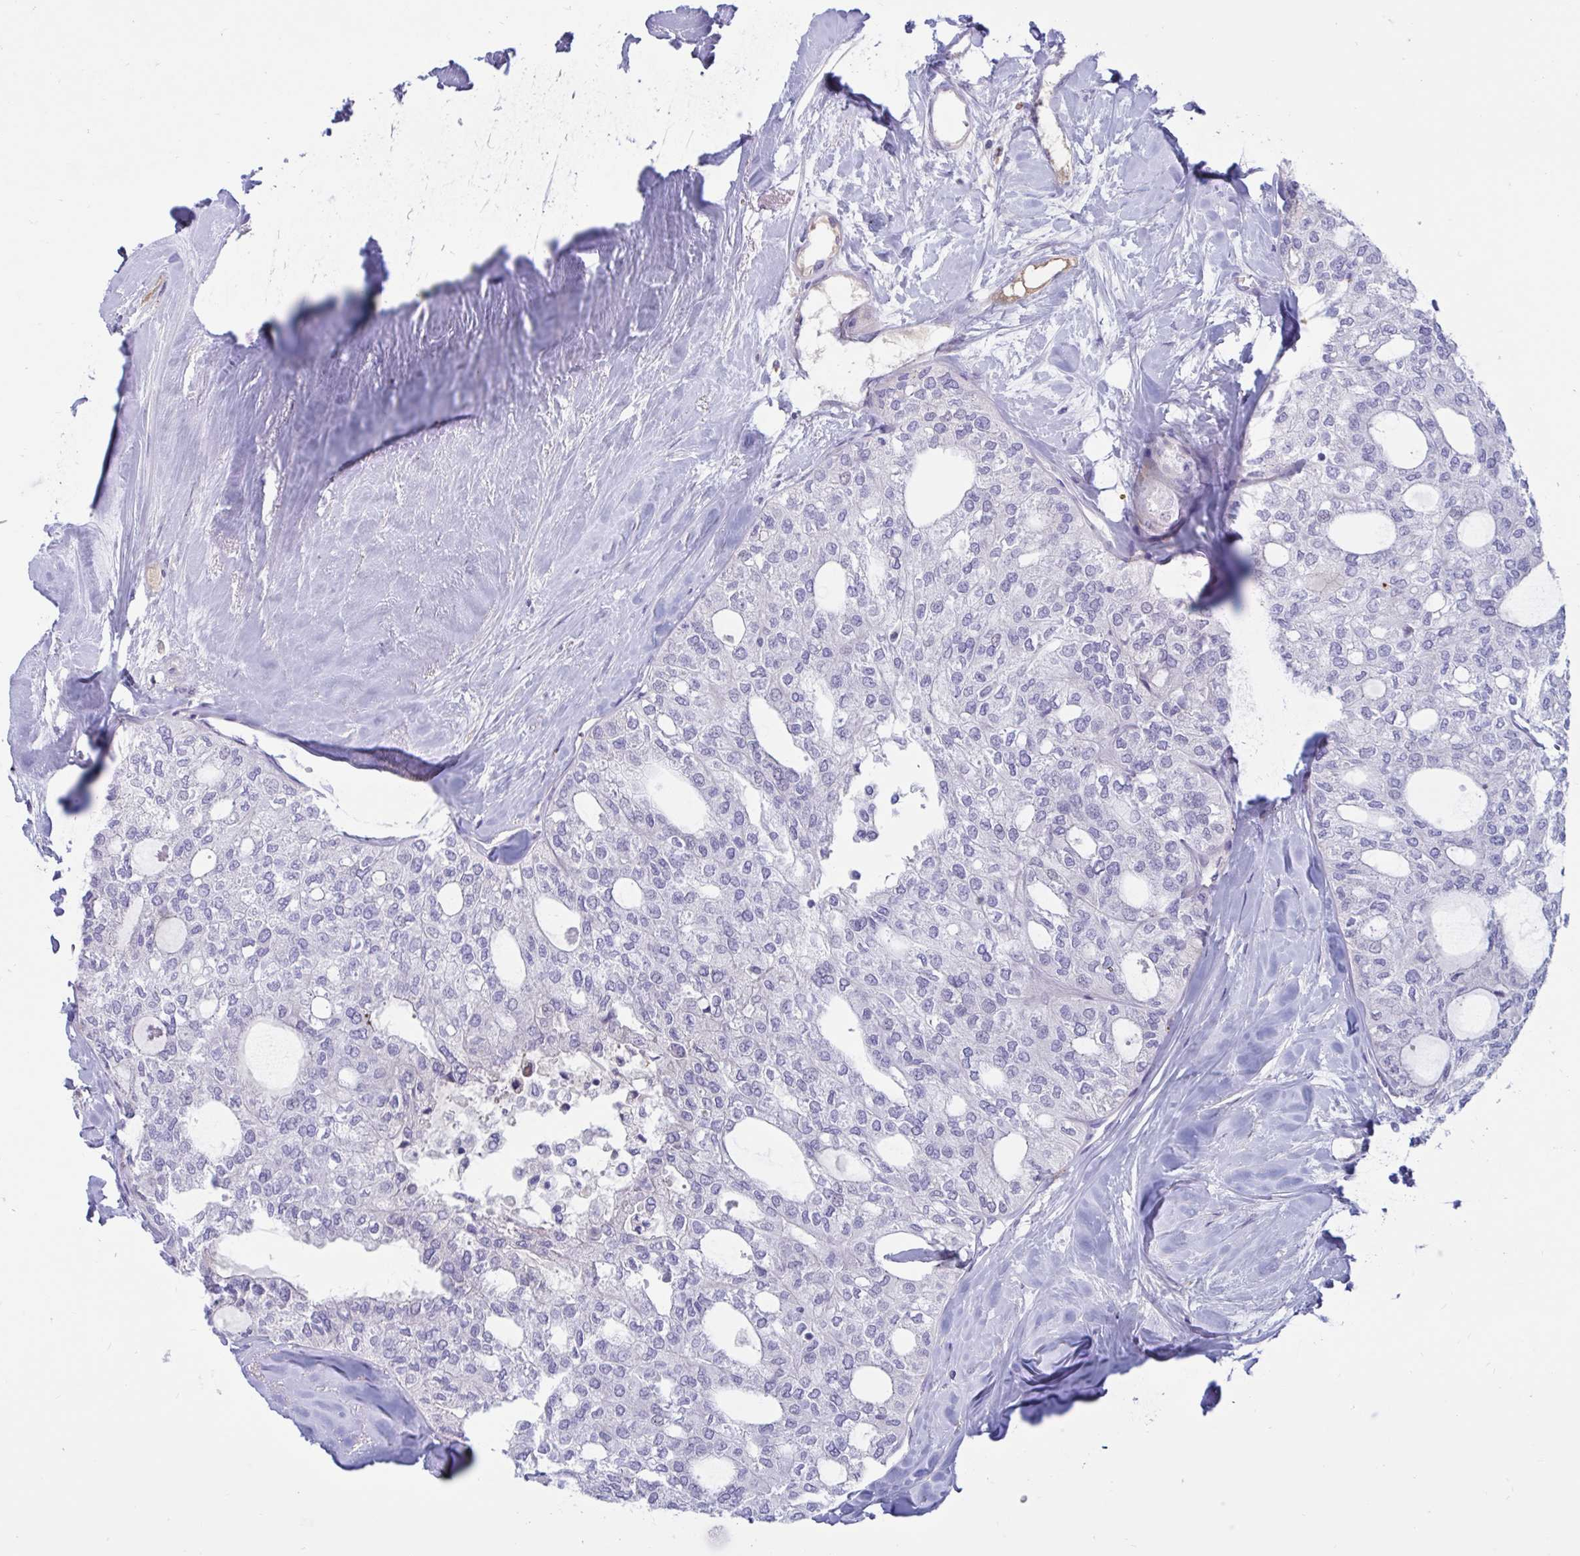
{"staining": {"intensity": "negative", "quantity": "none", "location": "none"}, "tissue": "thyroid cancer", "cell_type": "Tumor cells", "image_type": "cancer", "snomed": [{"axis": "morphology", "description": "Follicular adenoma carcinoma, NOS"}, {"axis": "topography", "description": "Thyroid gland"}], "caption": "Immunohistochemical staining of thyroid cancer (follicular adenoma carcinoma) displays no significant staining in tumor cells. (Immunohistochemistry, brightfield microscopy, high magnification).", "gene": "FAM219B", "patient": {"sex": "male", "age": 75}}